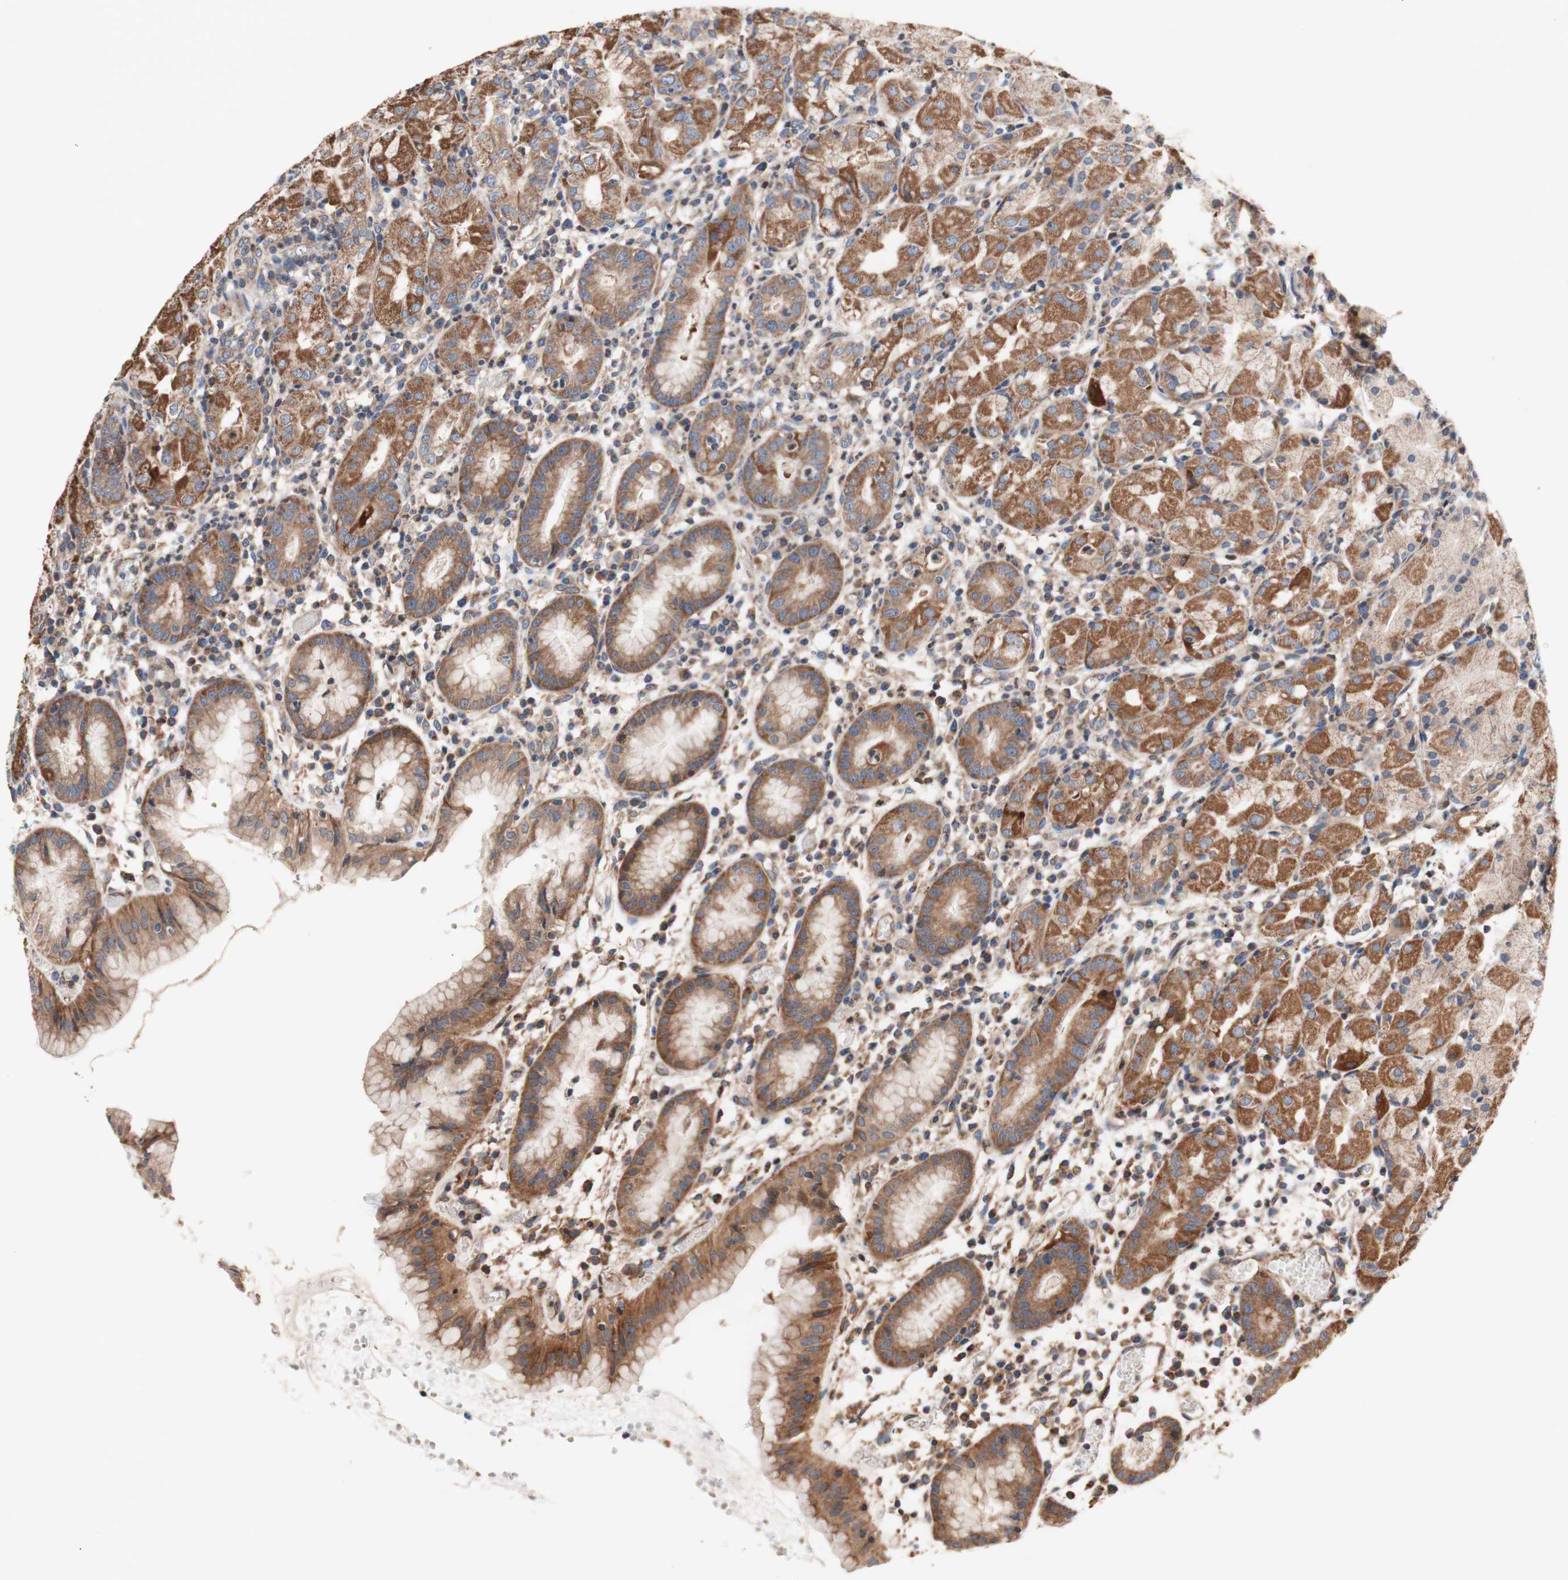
{"staining": {"intensity": "strong", "quantity": ">75%", "location": "cytoplasmic/membranous"}, "tissue": "stomach", "cell_type": "Glandular cells", "image_type": "normal", "snomed": [{"axis": "morphology", "description": "Normal tissue, NOS"}, {"axis": "topography", "description": "Stomach"}, {"axis": "topography", "description": "Stomach, lower"}], "caption": "Immunohistochemistry (IHC) (DAB (3,3'-diaminobenzidine)) staining of unremarkable human stomach demonstrates strong cytoplasmic/membranous protein positivity in approximately >75% of glandular cells.", "gene": "FMR1", "patient": {"sex": "female", "age": 75}}